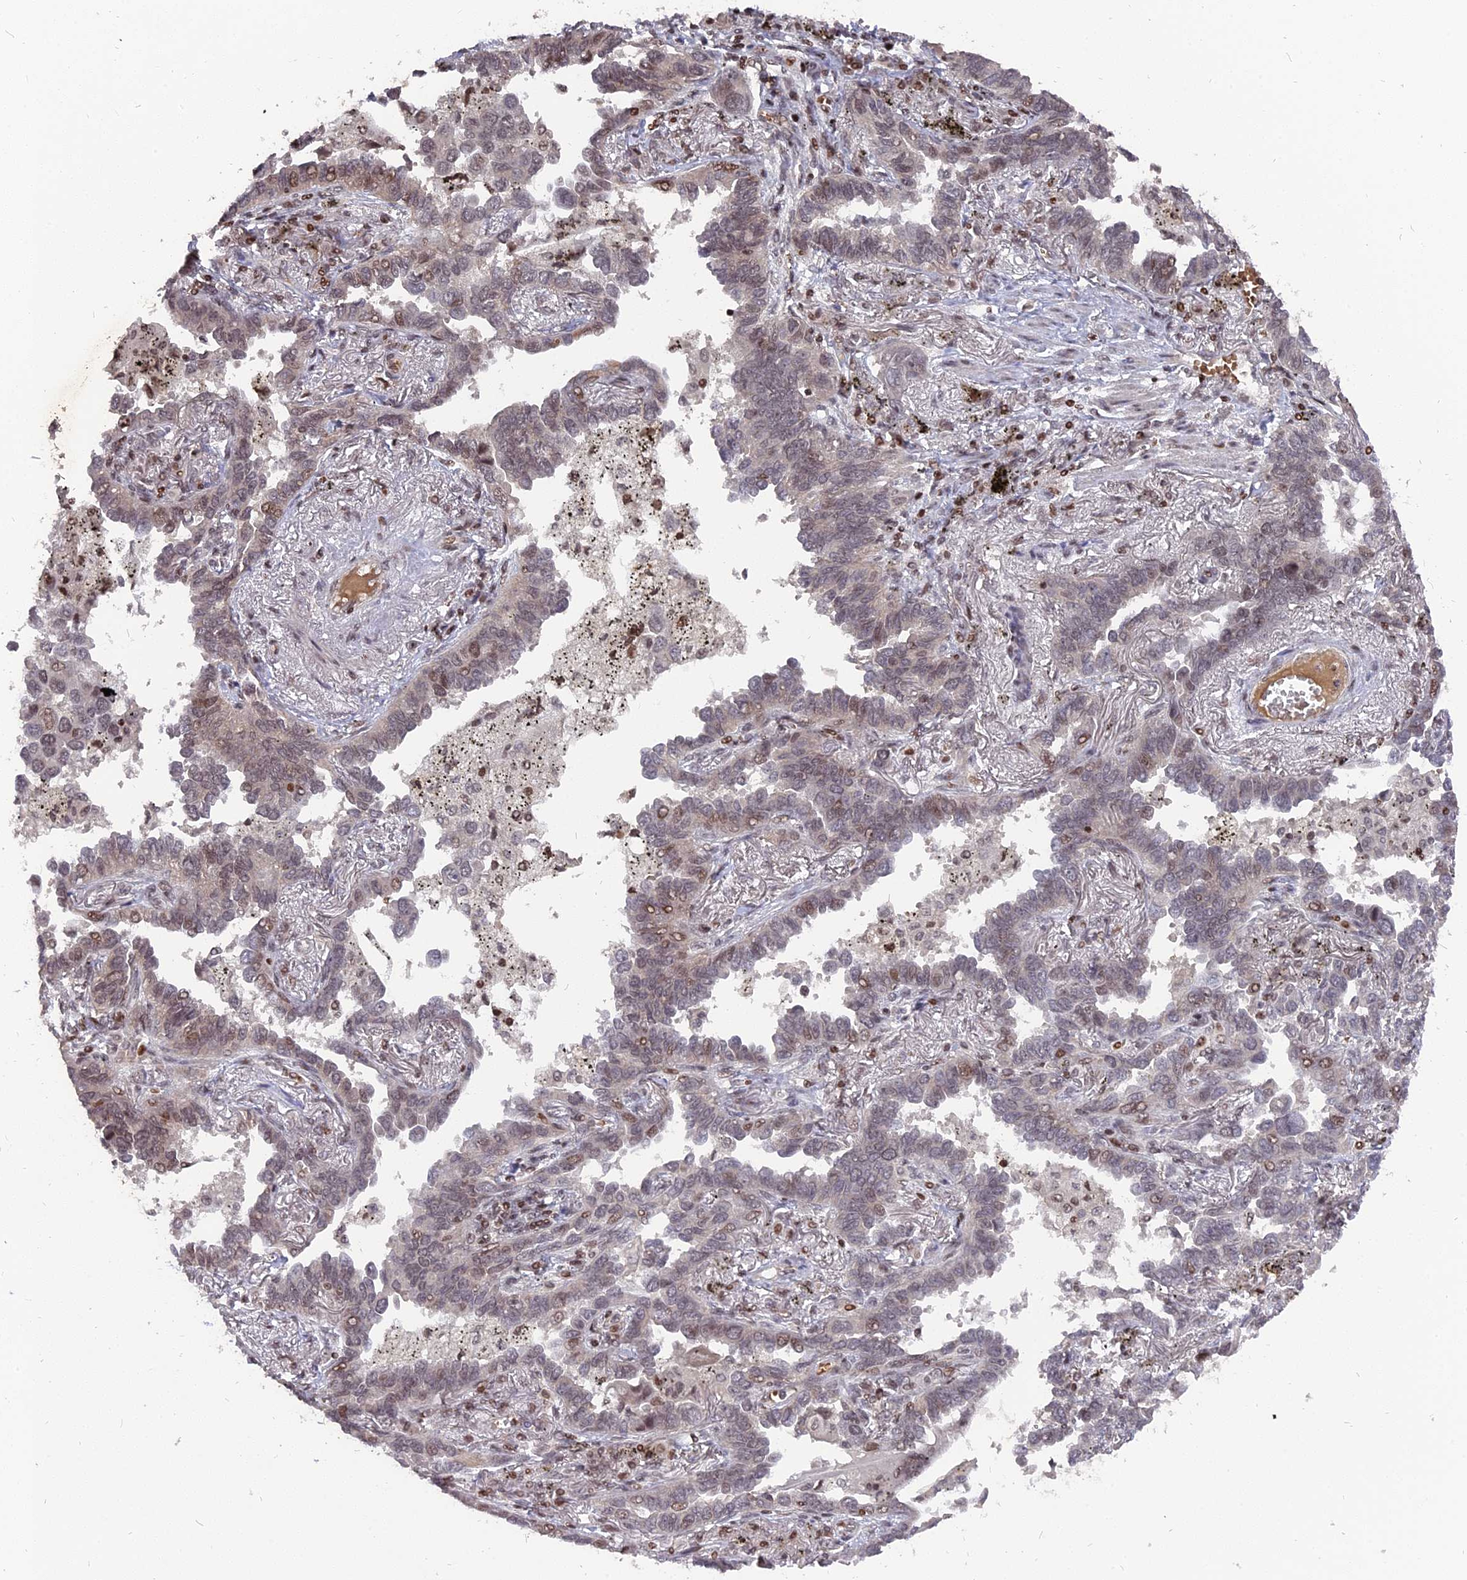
{"staining": {"intensity": "weak", "quantity": "25%-75%", "location": "nuclear"}, "tissue": "lung cancer", "cell_type": "Tumor cells", "image_type": "cancer", "snomed": [{"axis": "morphology", "description": "Adenocarcinoma, NOS"}, {"axis": "topography", "description": "Lung"}], "caption": "A photomicrograph of adenocarcinoma (lung) stained for a protein displays weak nuclear brown staining in tumor cells. The staining is performed using DAB (3,3'-diaminobenzidine) brown chromogen to label protein expression. The nuclei are counter-stained blue using hematoxylin.", "gene": "NR1H3", "patient": {"sex": "male", "age": 67}}